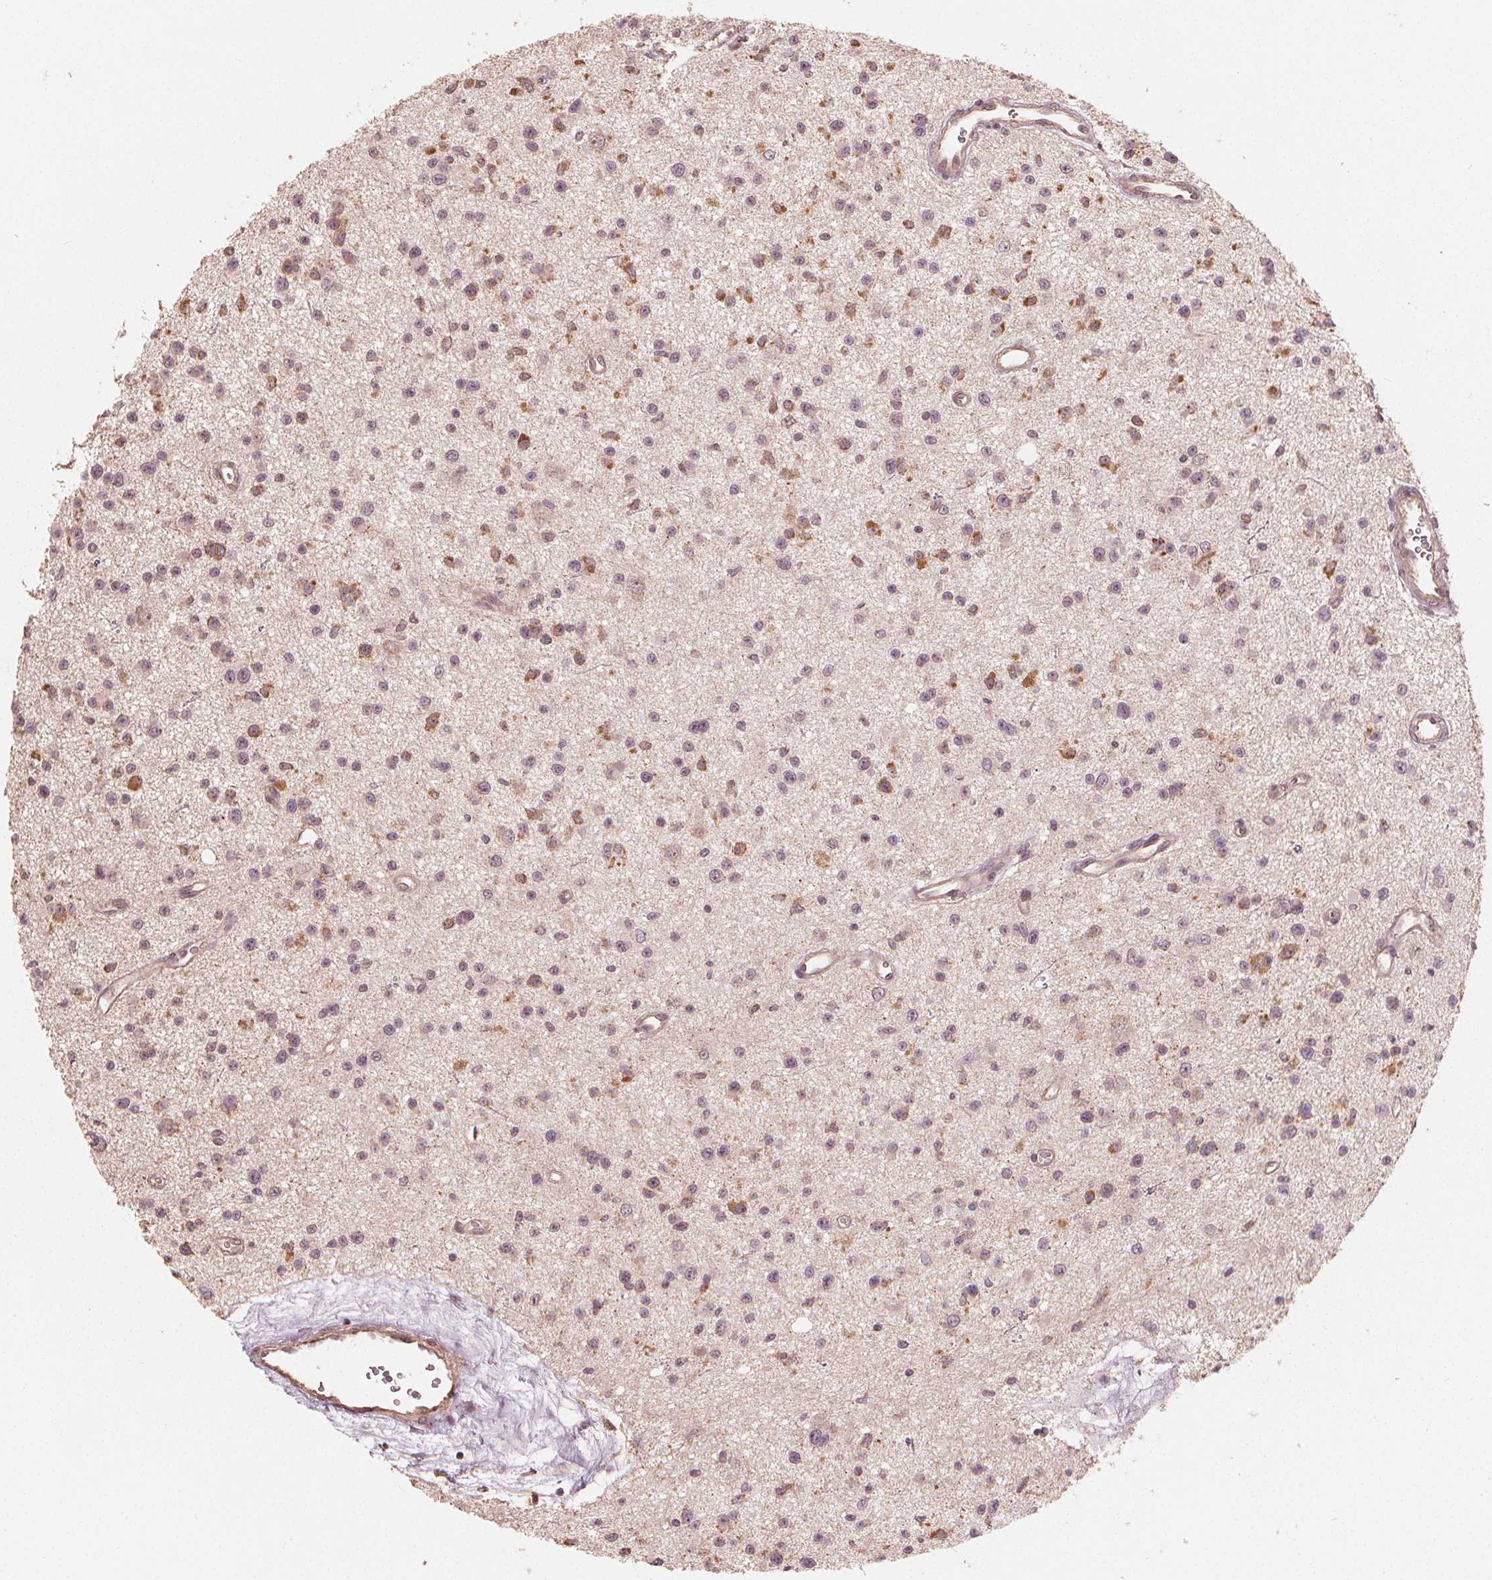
{"staining": {"intensity": "weak", "quantity": "<25%", "location": "nuclear"}, "tissue": "glioma", "cell_type": "Tumor cells", "image_type": "cancer", "snomed": [{"axis": "morphology", "description": "Glioma, malignant, Low grade"}, {"axis": "topography", "description": "Brain"}], "caption": "DAB immunohistochemical staining of malignant glioma (low-grade) exhibits no significant expression in tumor cells. (Brightfield microscopy of DAB (3,3'-diaminobenzidine) immunohistochemistry at high magnification).", "gene": "CLBA1", "patient": {"sex": "male", "age": 43}}